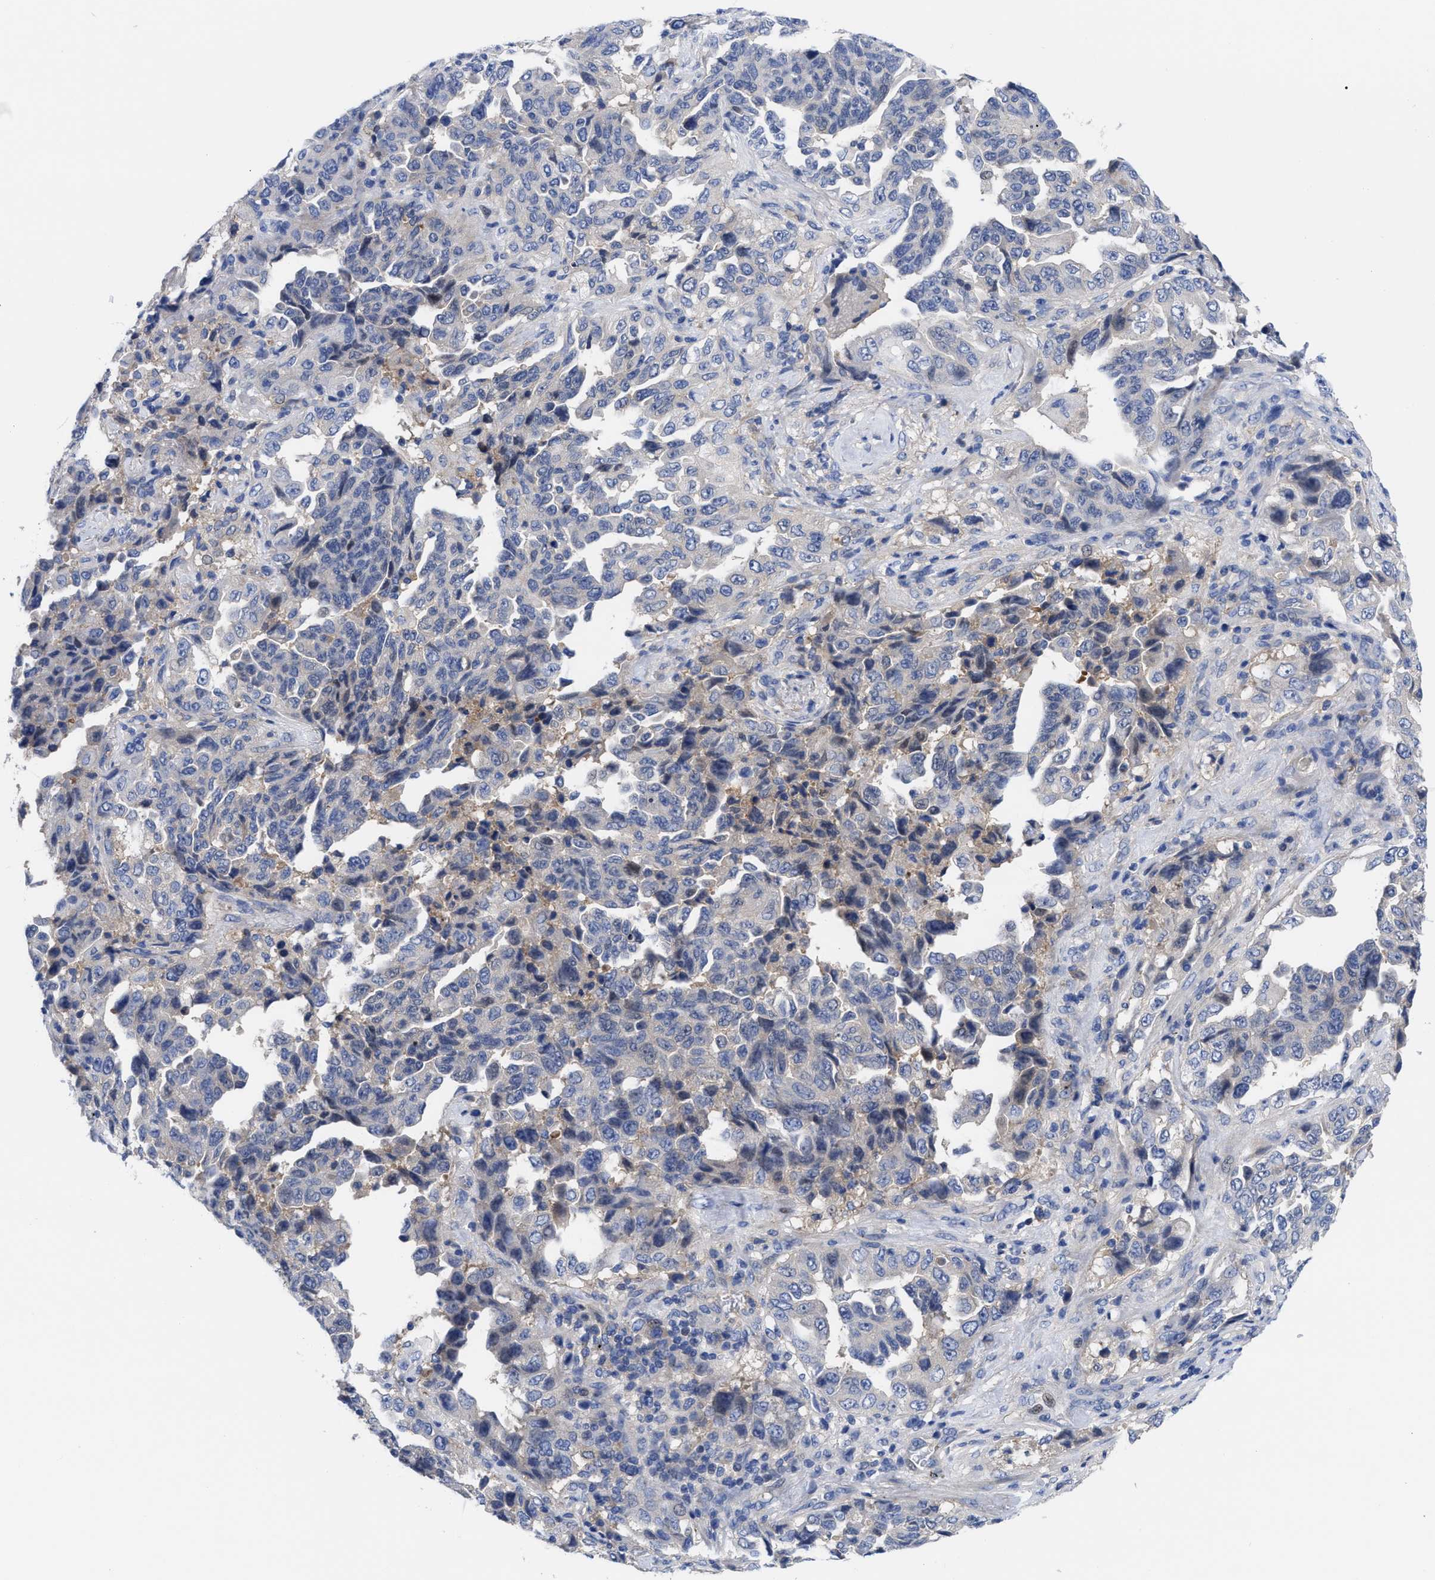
{"staining": {"intensity": "negative", "quantity": "none", "location": "none"}, "tissue": "lung cancer", "cell_type": "Tumor cells", "image_type": "cancer", "snomed": [{"axis": "morphology", "description": "Adenocarcinoma, NOS"}, {"axis": "topography", "description": "Lung"}], "caption": "High power microscopy image of an immunohistochemistry (IHC) histopathology image of adenocarcinoma (lung), revealing no significant expression in tumor cells.", "gene": "RBKS", "patient": {"sex": "female", "age": 51}}